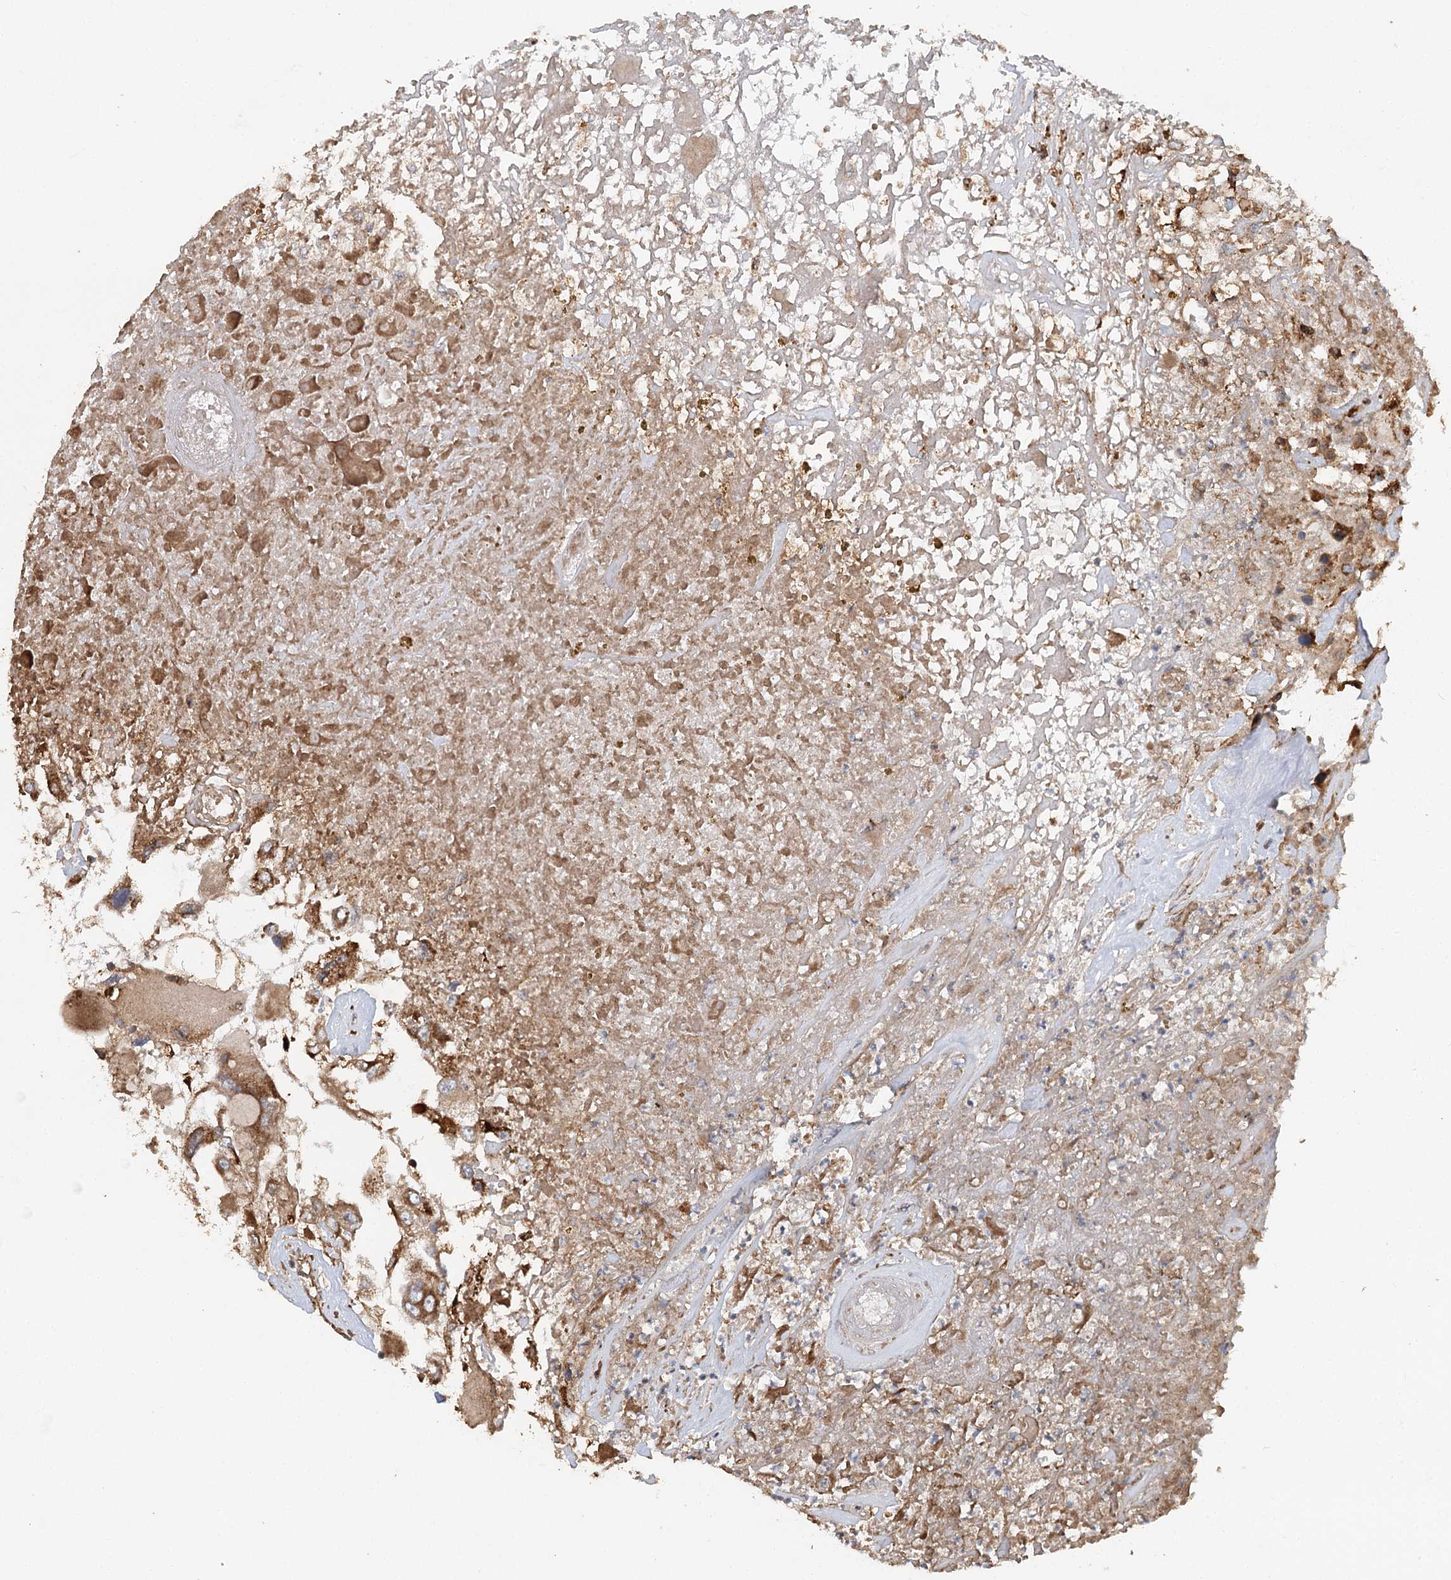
{"staining": {"intensity": "moderate", "quantity": ">75%", "location": "cytoplasmic/membranous"}, "tissue": "renal cancer", "cell_type": "Tumor cells", "image_type": "cancer", "snomed": [{"axis": "morphology", "description": "Adenocarcinoma, NOS"}, {"axis": "topography", "description": "Kidney"}], "caption": "Immunohistochemical staining of human renal cancer reveals medium levels of moderate cytoplasmic/membranous expression in approximately >75% of tumor cells. The protein is stained brown, and the nuclei are stained in blue (DAB (3,3'-diaminobenzidine) IHC with brightfield microscopy, high magnification).", "gene": "PAIP2", "patient": {"sex": "female", "age": 52}}